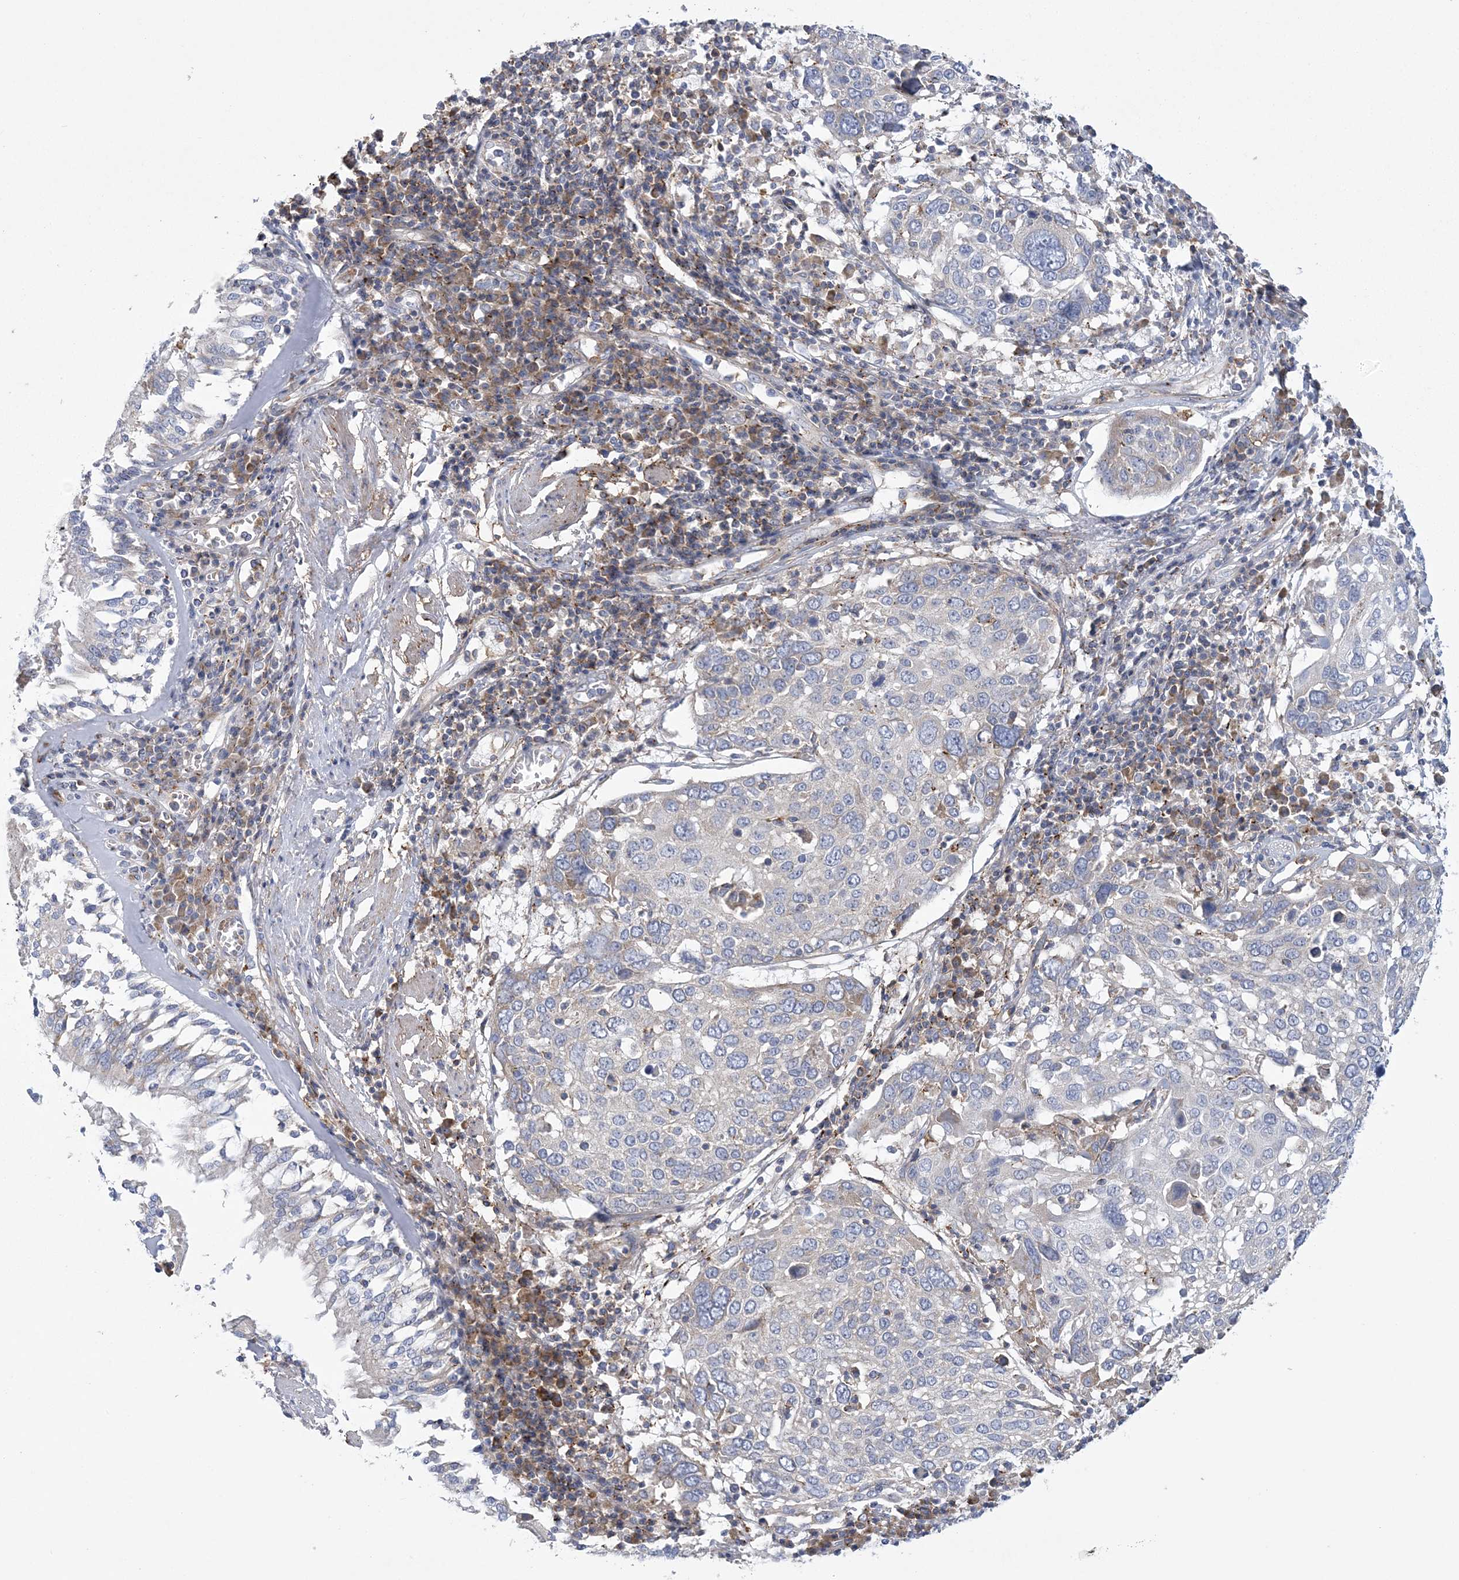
{"staining": {"intensity": "negative", "quantity": "none", "location": "none"}, "tissue": "lung cancer", "cell_type": "Tumor cells", "image_type": "cancer", "snomed": [{"axis": "morphology", "description": "Squamous cell carcinoma, NOS"}, {"axis": "topography", "description": "Lung"}], "caption": "This is an immunohistochemistry (IHC) image of human lung cancer. There is no staining in tumor cells.", "gene": "ARSJ", "patient": {"sex": "male", "age": 65}}